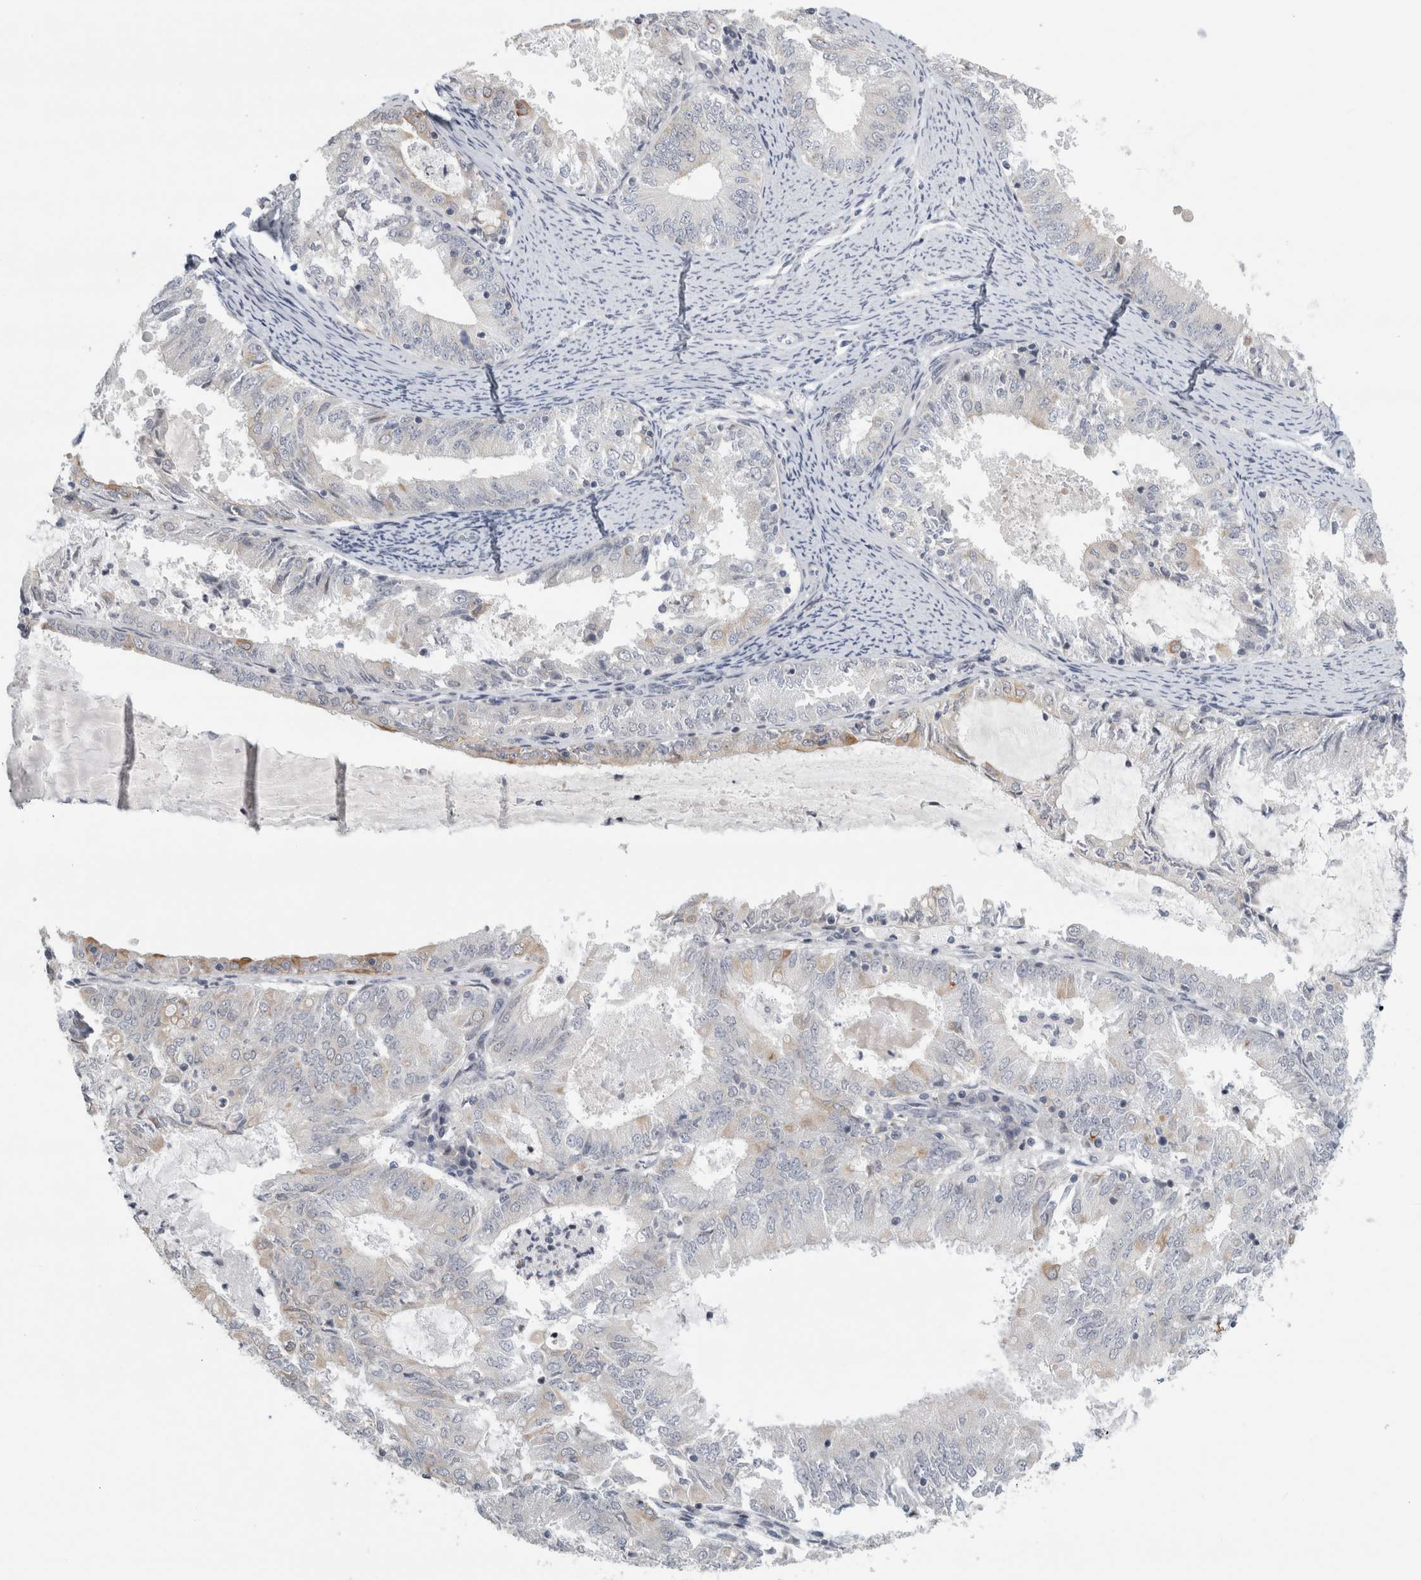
{"staining": {"intensity": "negative", "quantity": "none", "location": "none"}, "tissue": "endometrial cancer", "cell_type": "Tumor cells", "image_type": "cancer", "snomed": [{"axis": "morphology", "description": "Adenocarcinoma, NOS"}, {"axis": "topography", "description": "Endometrium"}], "caption": "There is no significant staining in tumor cells of adenocarcinoma (endometrial). (IHC, brightfield microscopy, high magnification).", "gene": "UTP25", "patient": {"sex": "female", "age": 57}}